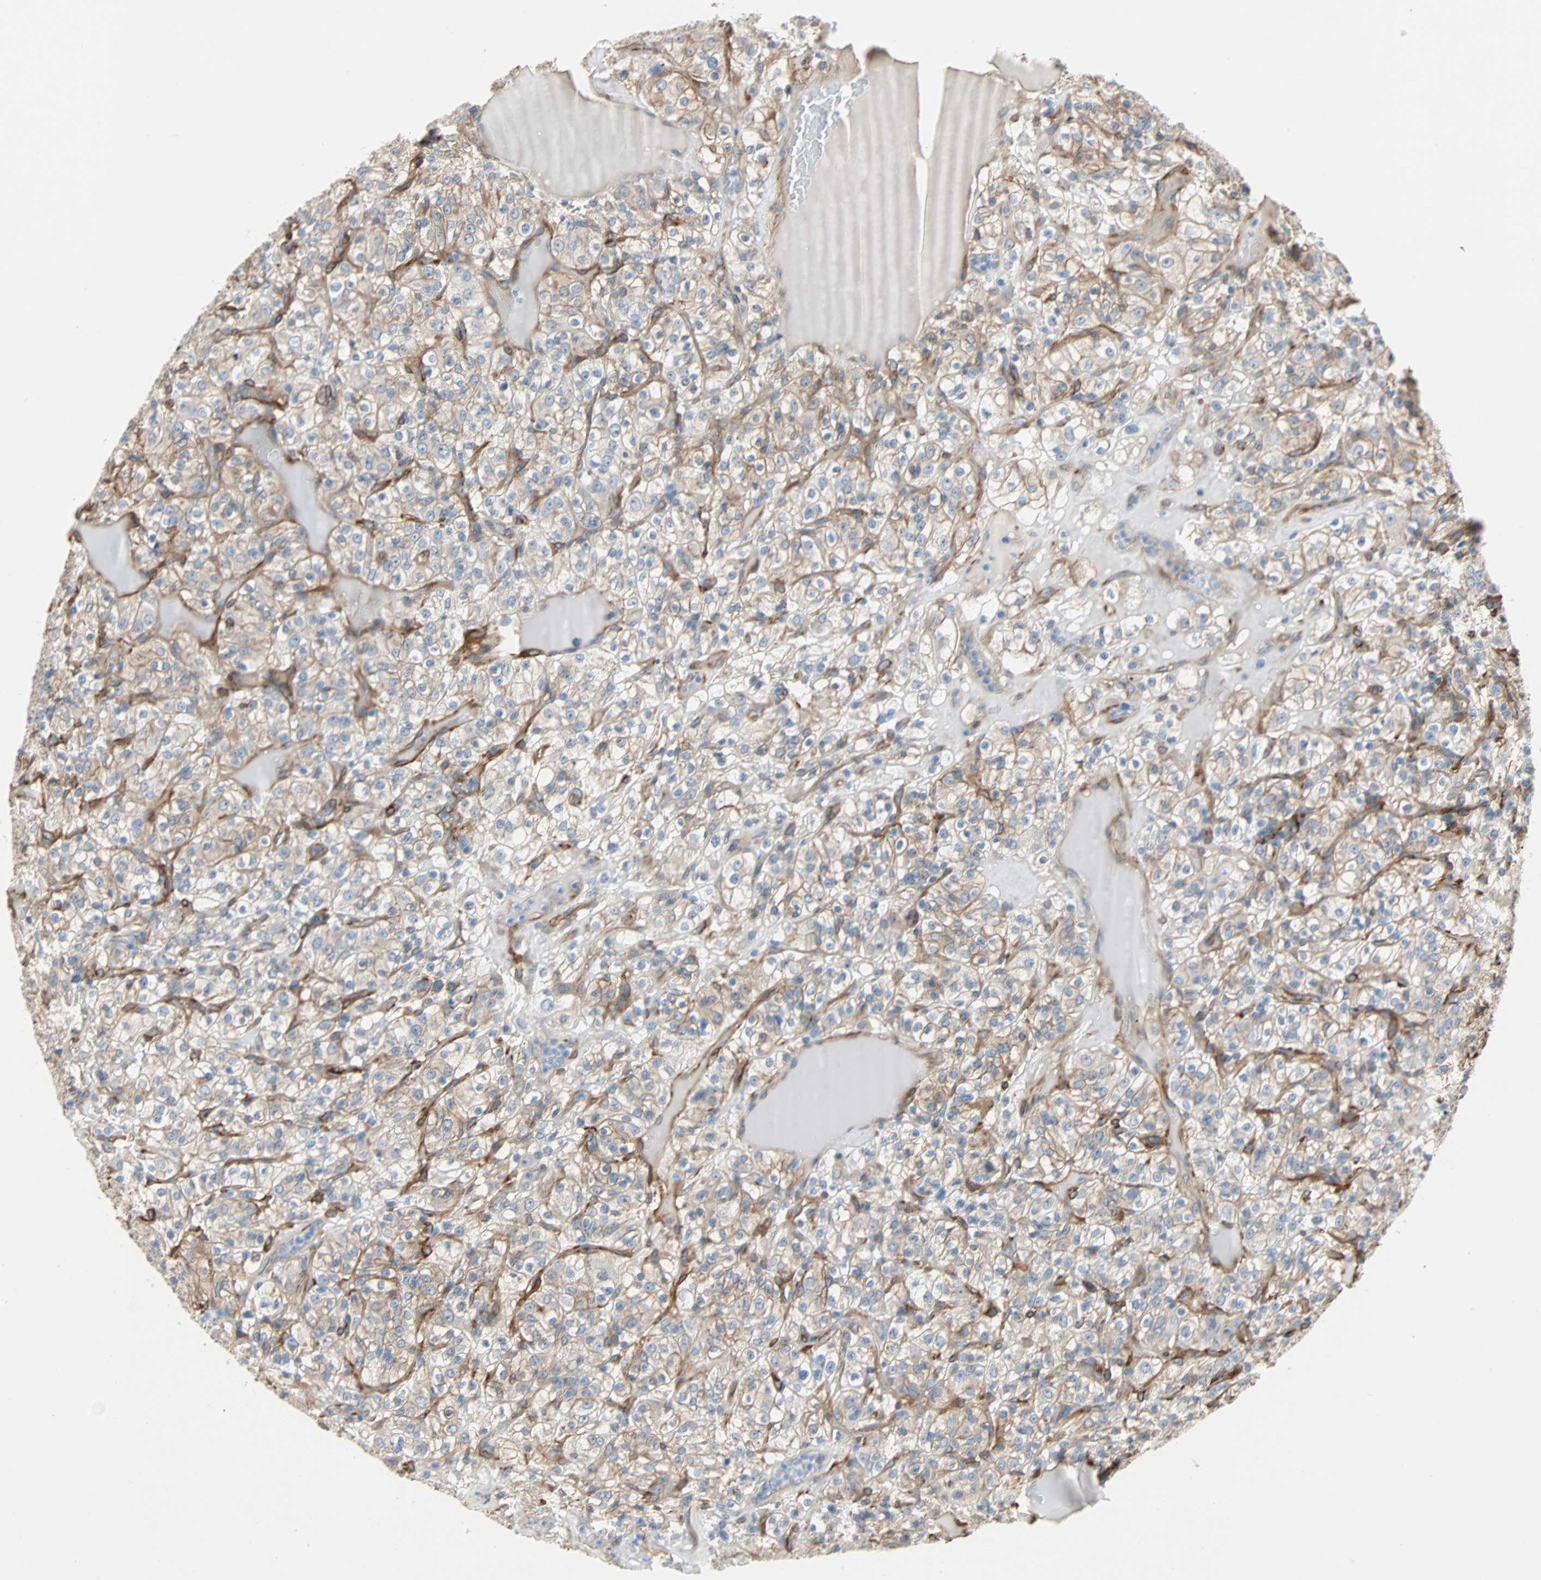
{"staining": {"intensity": "moderate", "quantity": ">75%", "location": "cytoplasmic/membranous"}, "tissue": "renal cancer", "cell_type": "Tumor cells", "image_type": "cancer", "snomed": [{"axis": "morphology", "description": "Normal tissue, NOS"}, {"axis": "morphology", "description": "Adenocarcinoma, NOS"}, {"axis": "topography", "description": "Kidney"}], "caption": "Protein staining by IHC exhibits moderate cytoplasmic/membranous positivity in approximately >75% of tumor cells in renal cancer (adenocarcinoma).", "gene": "EPB41L2", "patient": {"sex": "female", "age": 72}}